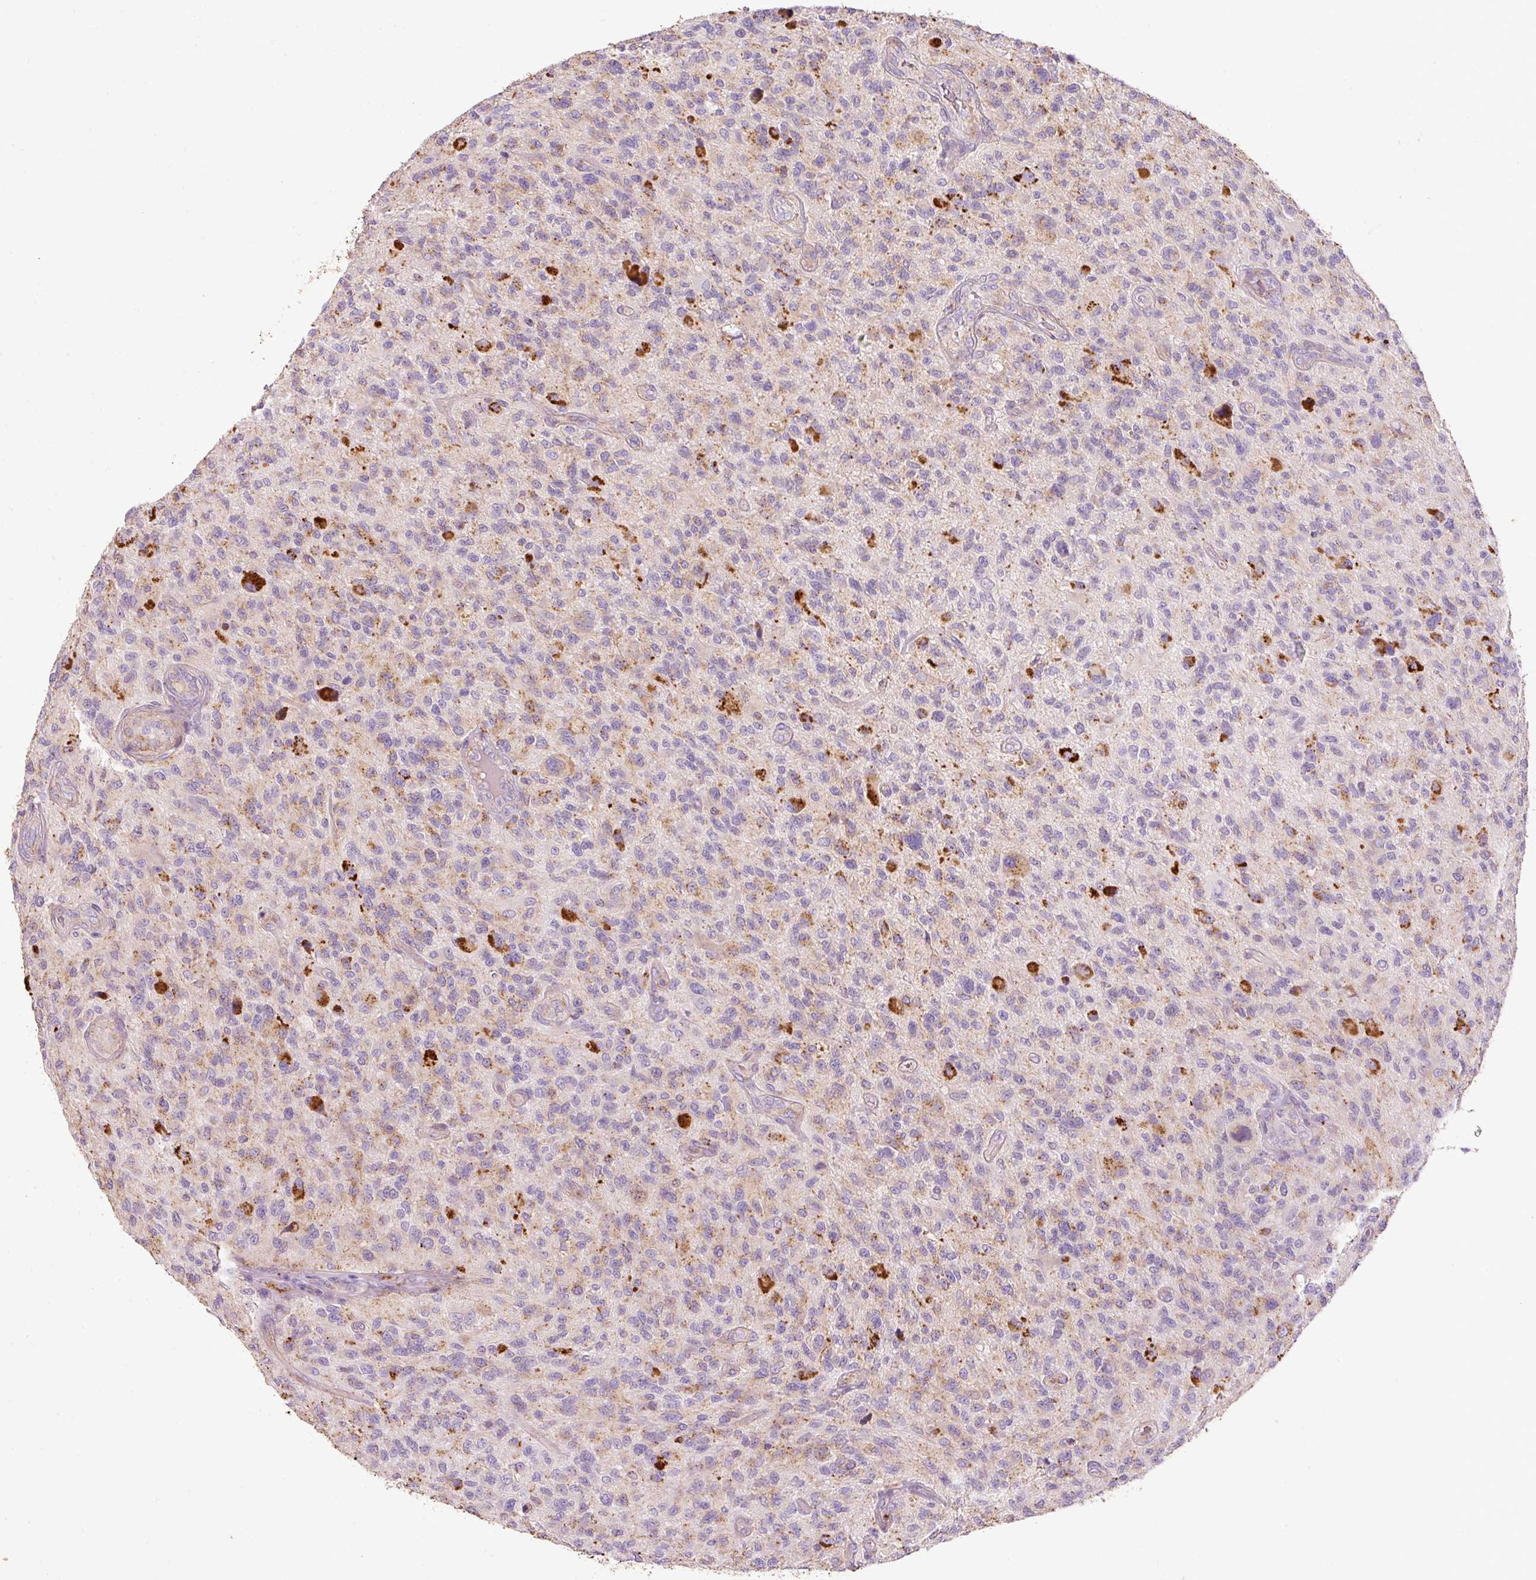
{"staining": {"intensity": "negative", "quantity": "none", "location": "none"}, "tissue": "glioma", "cell_type": "Tumor cells", "image_type": "cancer", "snomed": [{"axis": "morphology", "description": "Glioma, malignant, High grade"}, {"axis": "topography", "description": "Brain"}], "caption": "Protein analysis of glioma shows no significant staining in tumor cells.", "gene": "TMC8", "patient": {"sex": "male", "age": 47}}